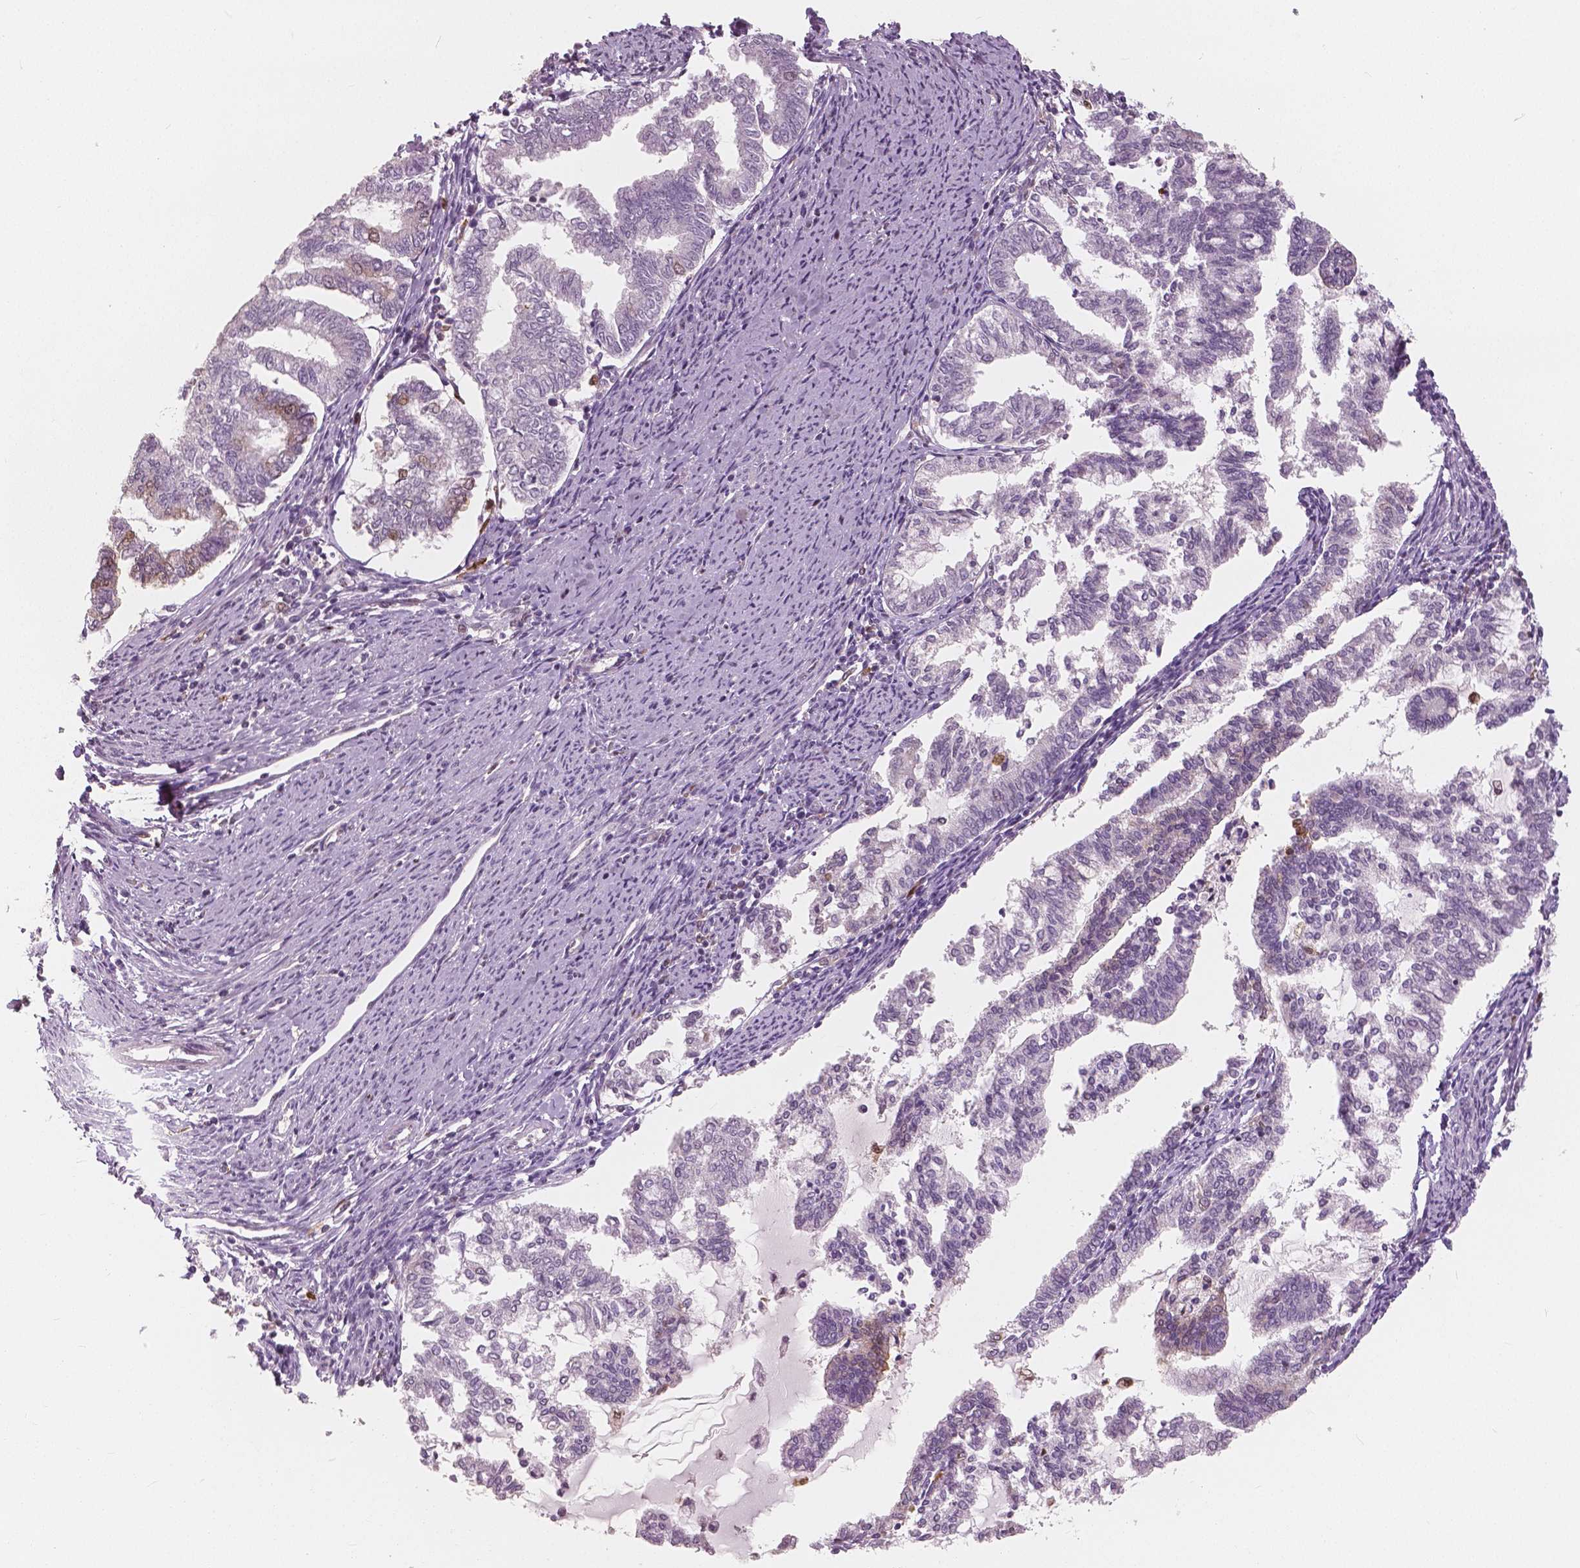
{"staining": {"intensity": "weak", "quantity": "<25%", "location": "nuclear"}, "tissue": "endometrial cancer", "cell_type": "Tumor cells", "image_type": "cancer", "snomed": [{"axis": "morphology", "description": "Adenocarcinoma, NOS"}, {"axis": "topography", "description": "Endometrium"}], "caption": "High magnification brightfield microscopy of endometrial cancer stained with DAB (3,3'-diaminobenzidine) (brown) and counterstained with hematoxylin (blue): tumor cells show no significant expression.", "gene": "SQSTM1", "patient": {"sex": "female", "age": 79}}